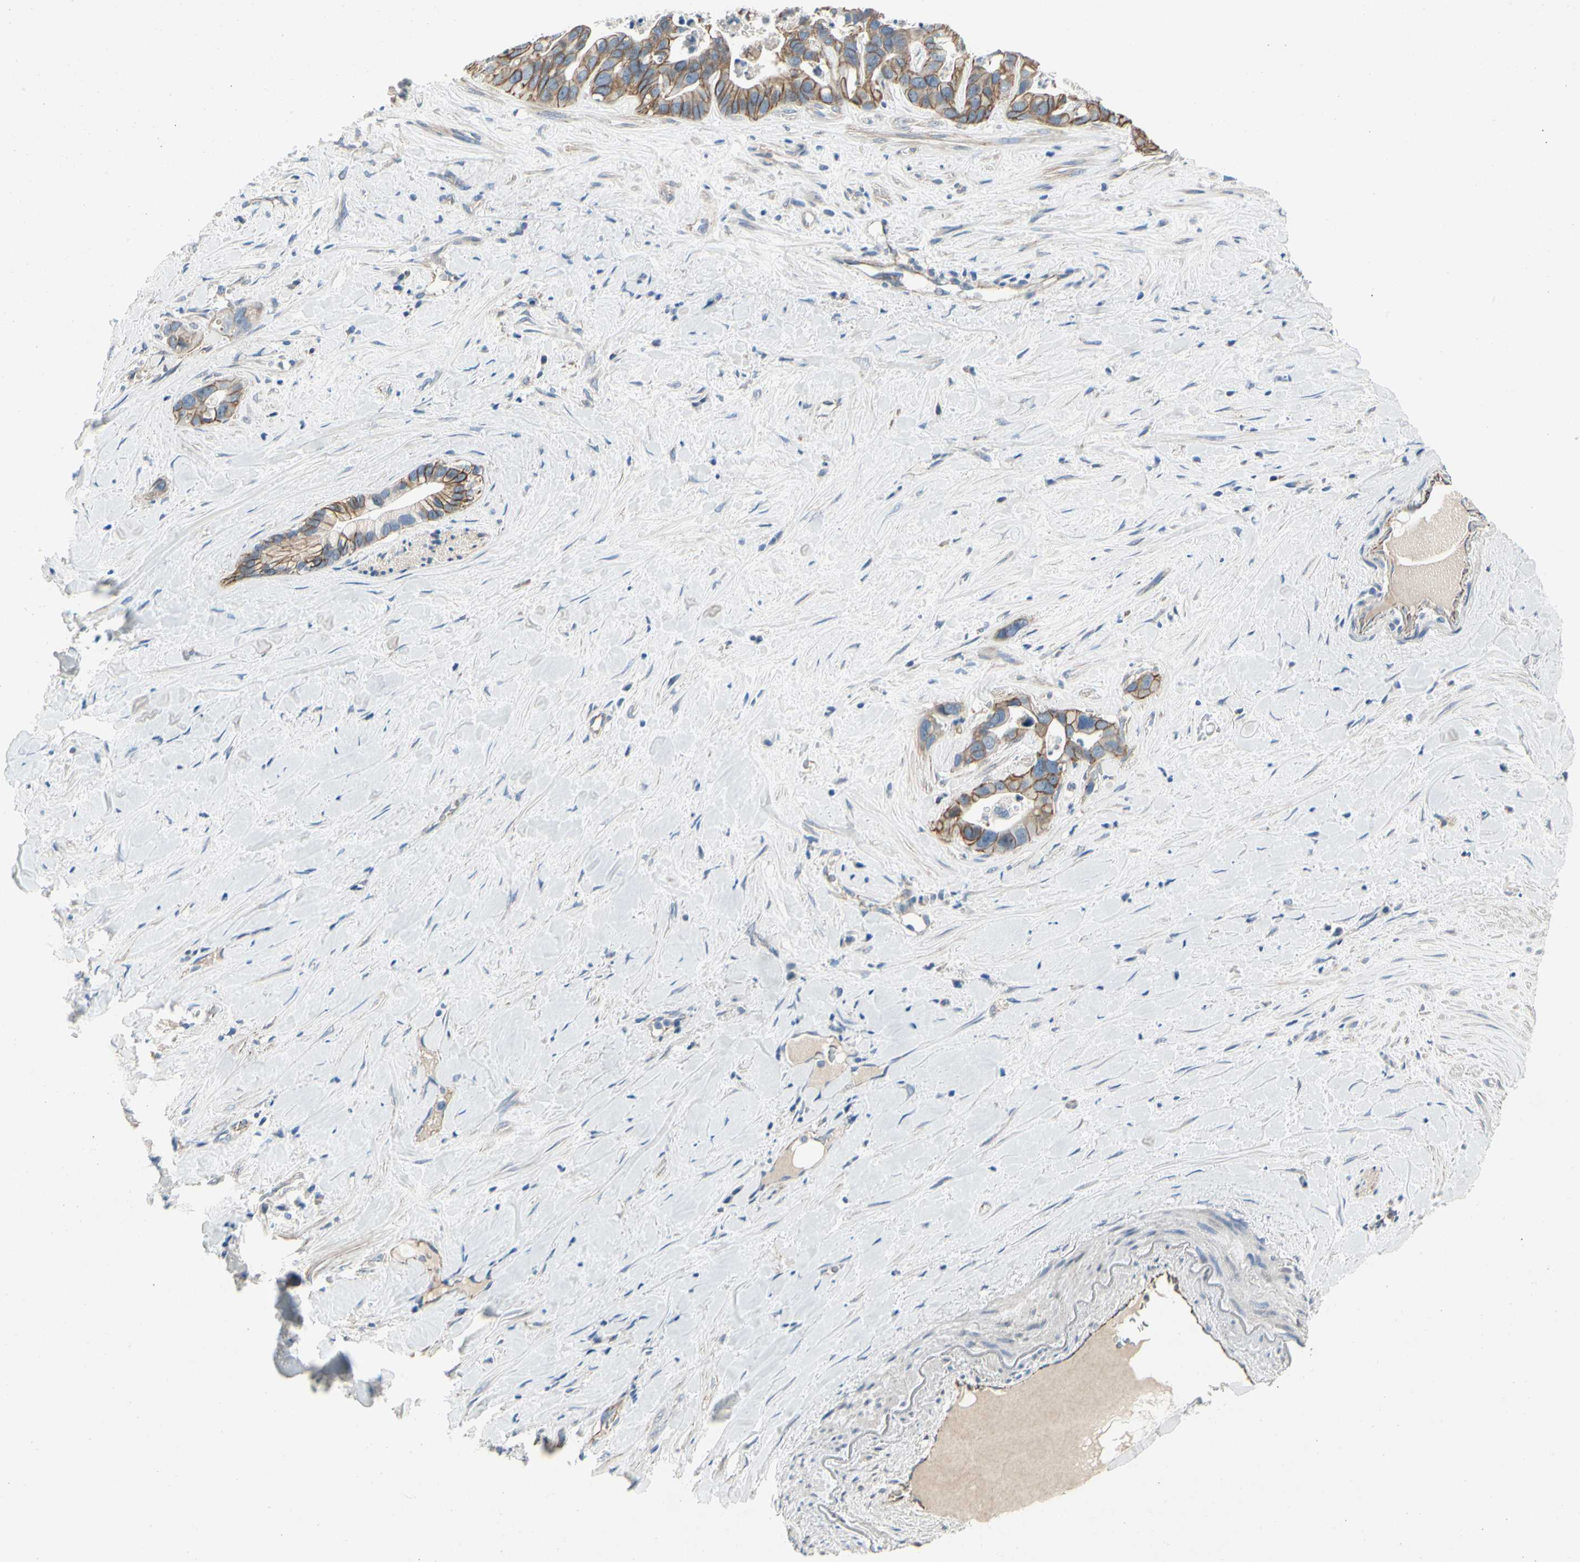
{"staining": {"intensity": "moderate", "quantity": "25%-75%", "location": "cytoplasmic/membranous"}, "tissue": "liver cancer", "cell_type": "Tumor cells", "image_type": "cancer", "snomed": [{"axis": "morphology", "description": "Cholangiocarcinoma"}, {"axis": "topography", "description": "Liver"}], "caption": "The micrograph demonstrates staining of cholangiocarcinoma (liver), revealing moderate cytoplasmic/membranous protein positivity (brown color) within tumor cells.", "gene": "LGR6", "patient": {"sex": "female", "age": 65}}